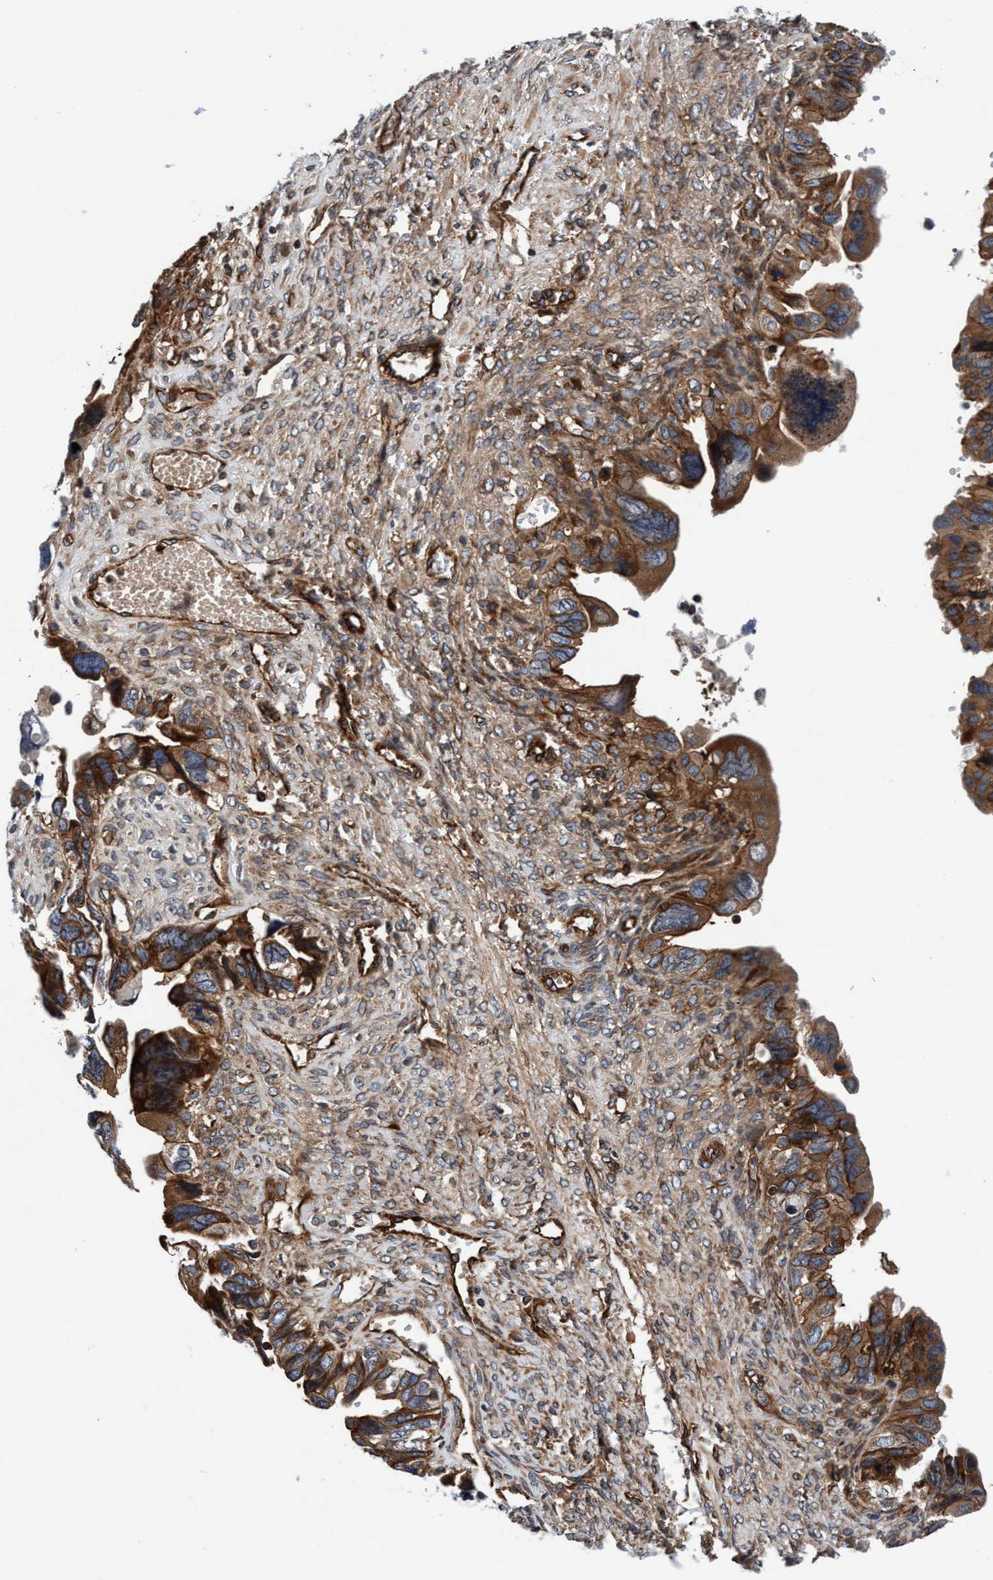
{"staining": {"intensity": "moderate", "quantity": ">75%", "location": "cytoplasmic/membranous"}, "tissue": "ovarian cancer", "cell_type": "Tumor cells", "image_type": "cancer", "snomed": [{"axis": "morphology", "description": "Cystadenocarcinoma, serous, NOS"}, {"axis": "topography", "description": "Ovary"}], "caption": "Immunohistochemical staining of human ovarian cancer demonstrates medium levels of moderate cytoplasmic/membranous expression in about >75% of tumor cells.", "gene": "MCM3AP", "patient": {"sex": "female", "age": 79}}